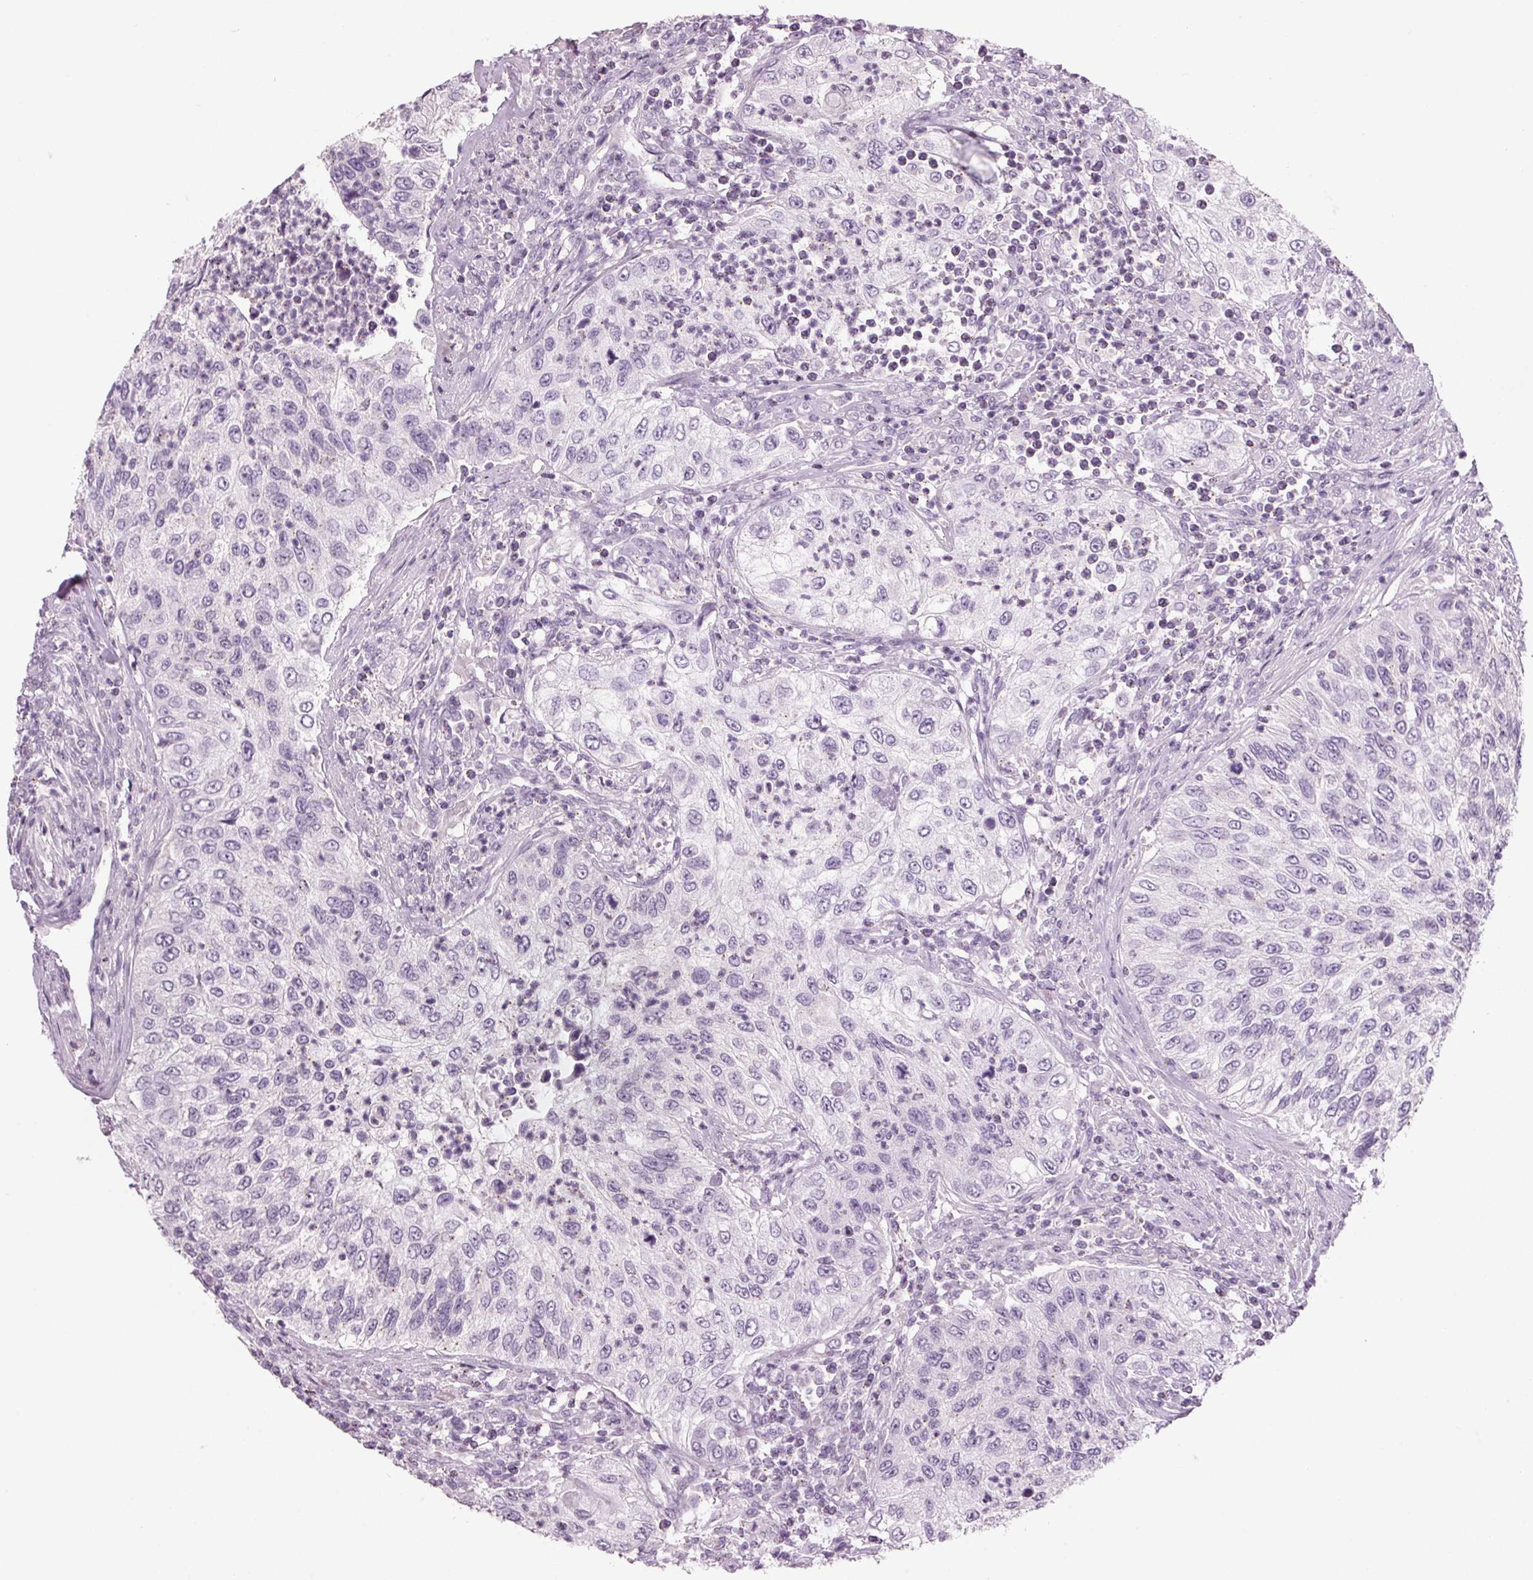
{"staining": {"intensity": "negative", "quantity": "none", "location": "none"}, "tissue": "urothelial cancer", "cell_type": "Tumor cells", "image_type": "cancer", "snomed": [{"axis": "morphology", "description": "Urothelial carcinoma, High grade"}, {"axis": "topography", "description": "Urinary bladder"}], "caption": "Photomicrograph shows no protein positivity in tumor cells of urothelial carcinoma (high-grade) tissue.", "gene": "PPP1R1A", "patient": {"sex": "female", "age": 60}}